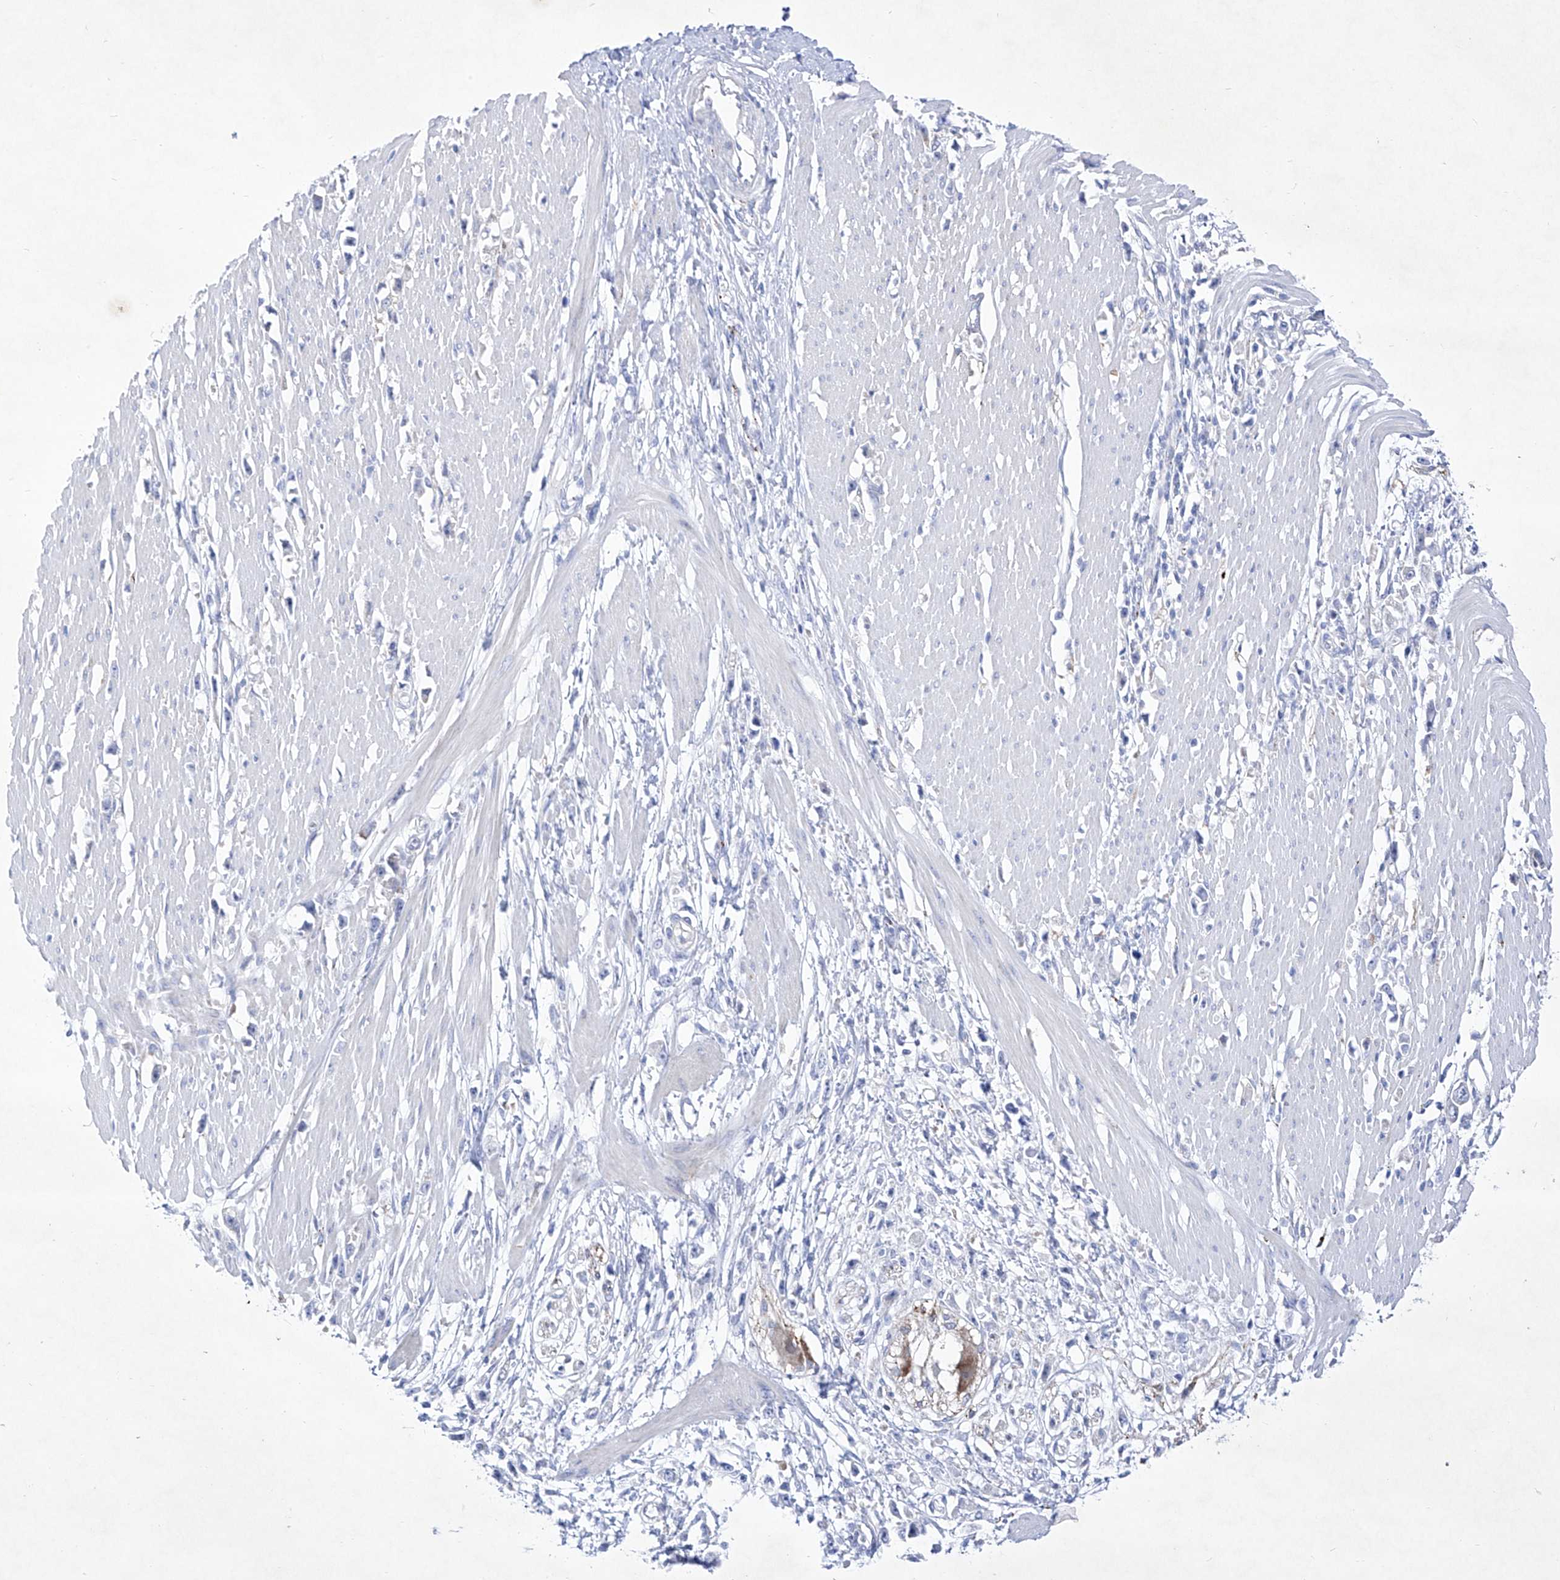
{"staining": {"intensity": "negative", "quantity": "none", "location": "none"}, "tissue": "stomach cancer", "cell_type": "Tumor cells", "image_type": "cancer", "snomed": [{"axis": "morphology", "description": "Adenocarcinoma, NOS"}, {"axis": "topography", "description": "Stomach"}], "caption": "Stomach cancer stained for a protein using immunohistochemistry (IHC) demonstrates no staining tumor cells.", "gene": "C1orf87", "patient": {"sex": "female", "age": 59}}